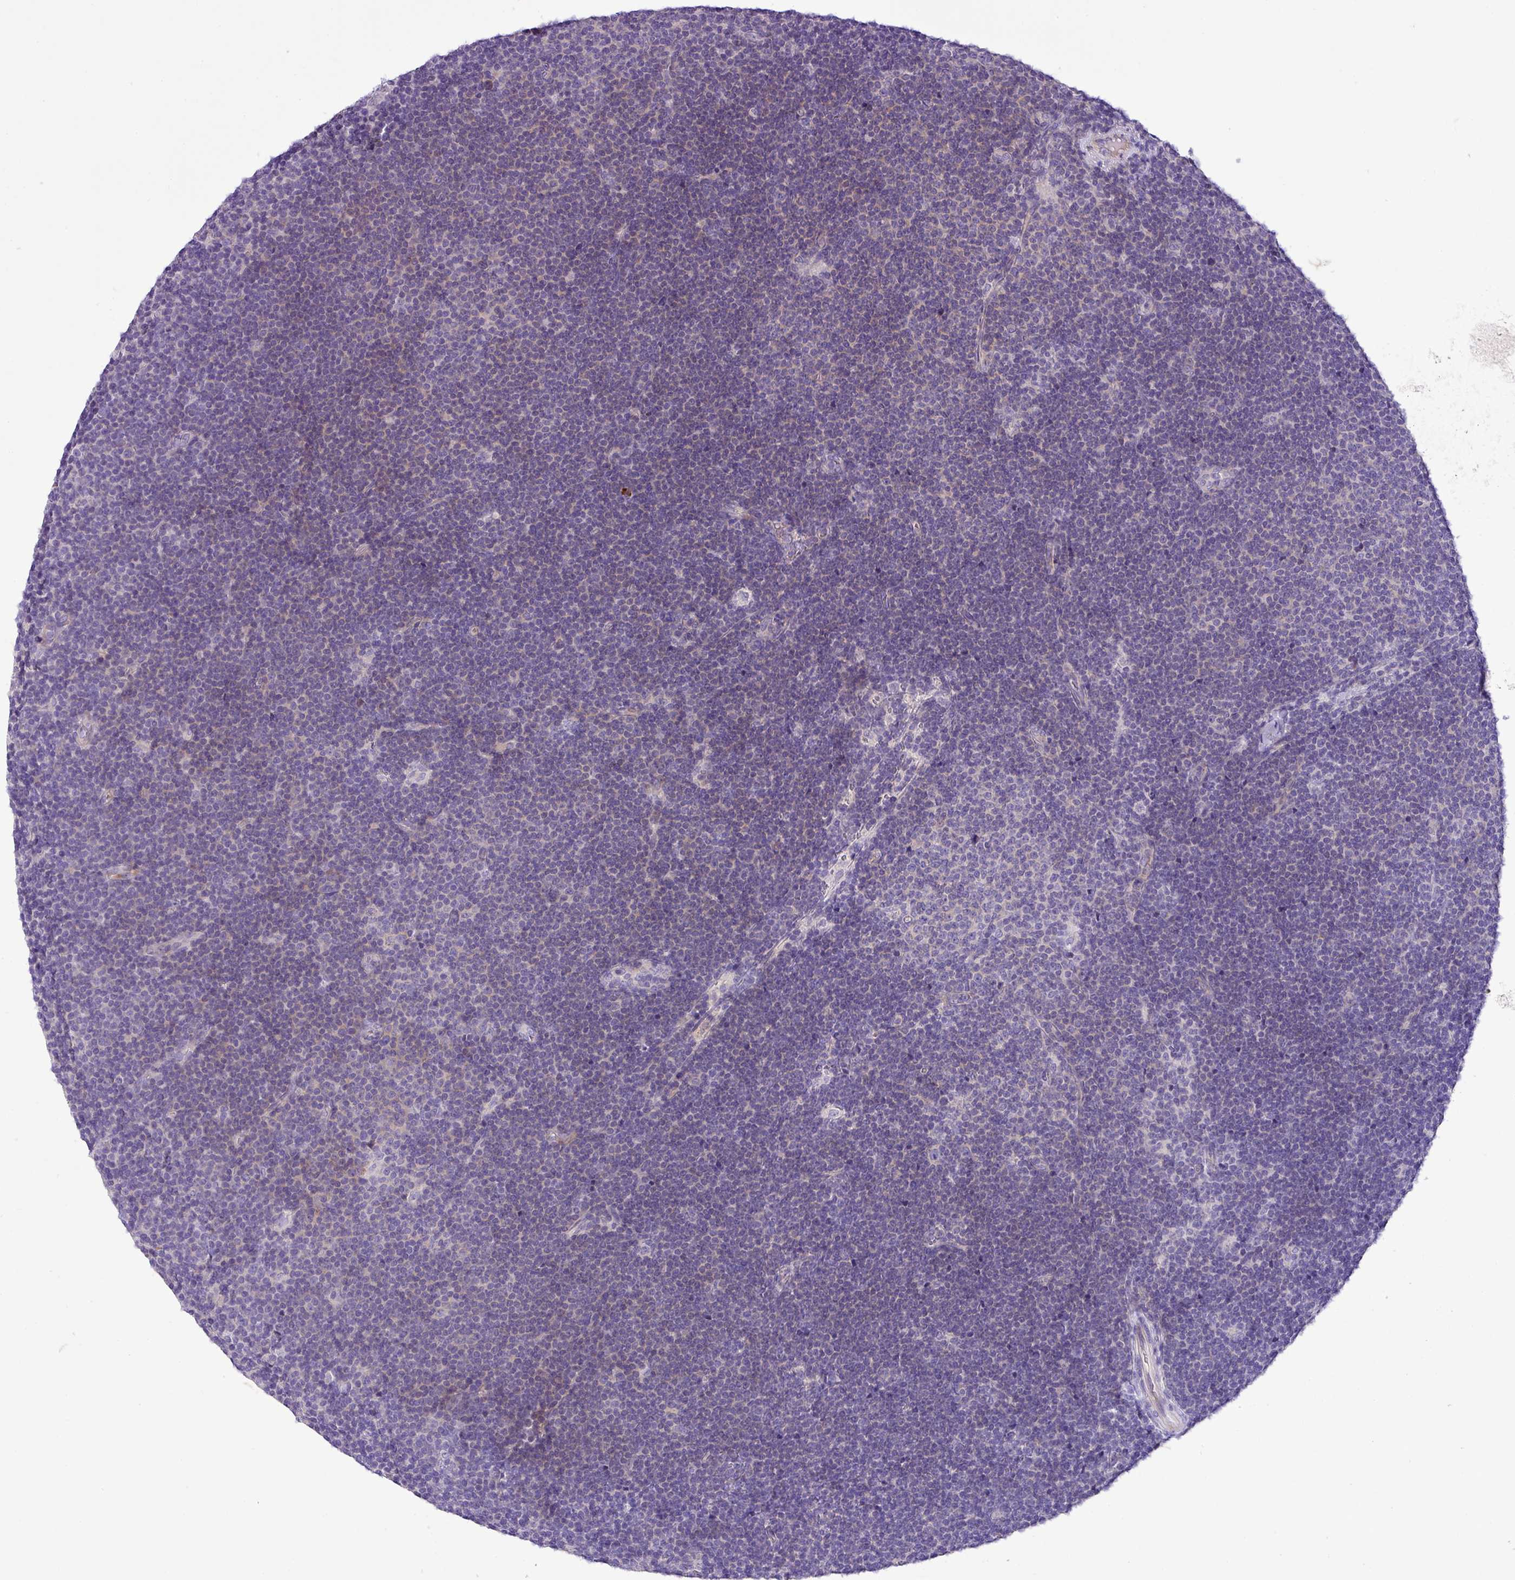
{"staining": {"intensity": "negative", "quantity": "none", "location": "none"}, "tissue": "lymphoma", "cell_type": "Tumor cells", "image_type": "cancer", "snomed": [{"axis": "morphology", "description": "Malignant lymphoma, non-Hodgkin's type, Low grade"}, {"axis": "topography", "description": "Lymph node"}], "caption": "A histopathology image of lymphoma stained for a protein exhibits no brown staining in tumor cells.", "gene": "ZSCAN5A", "patient": {"sex": "male", "age": 48}}